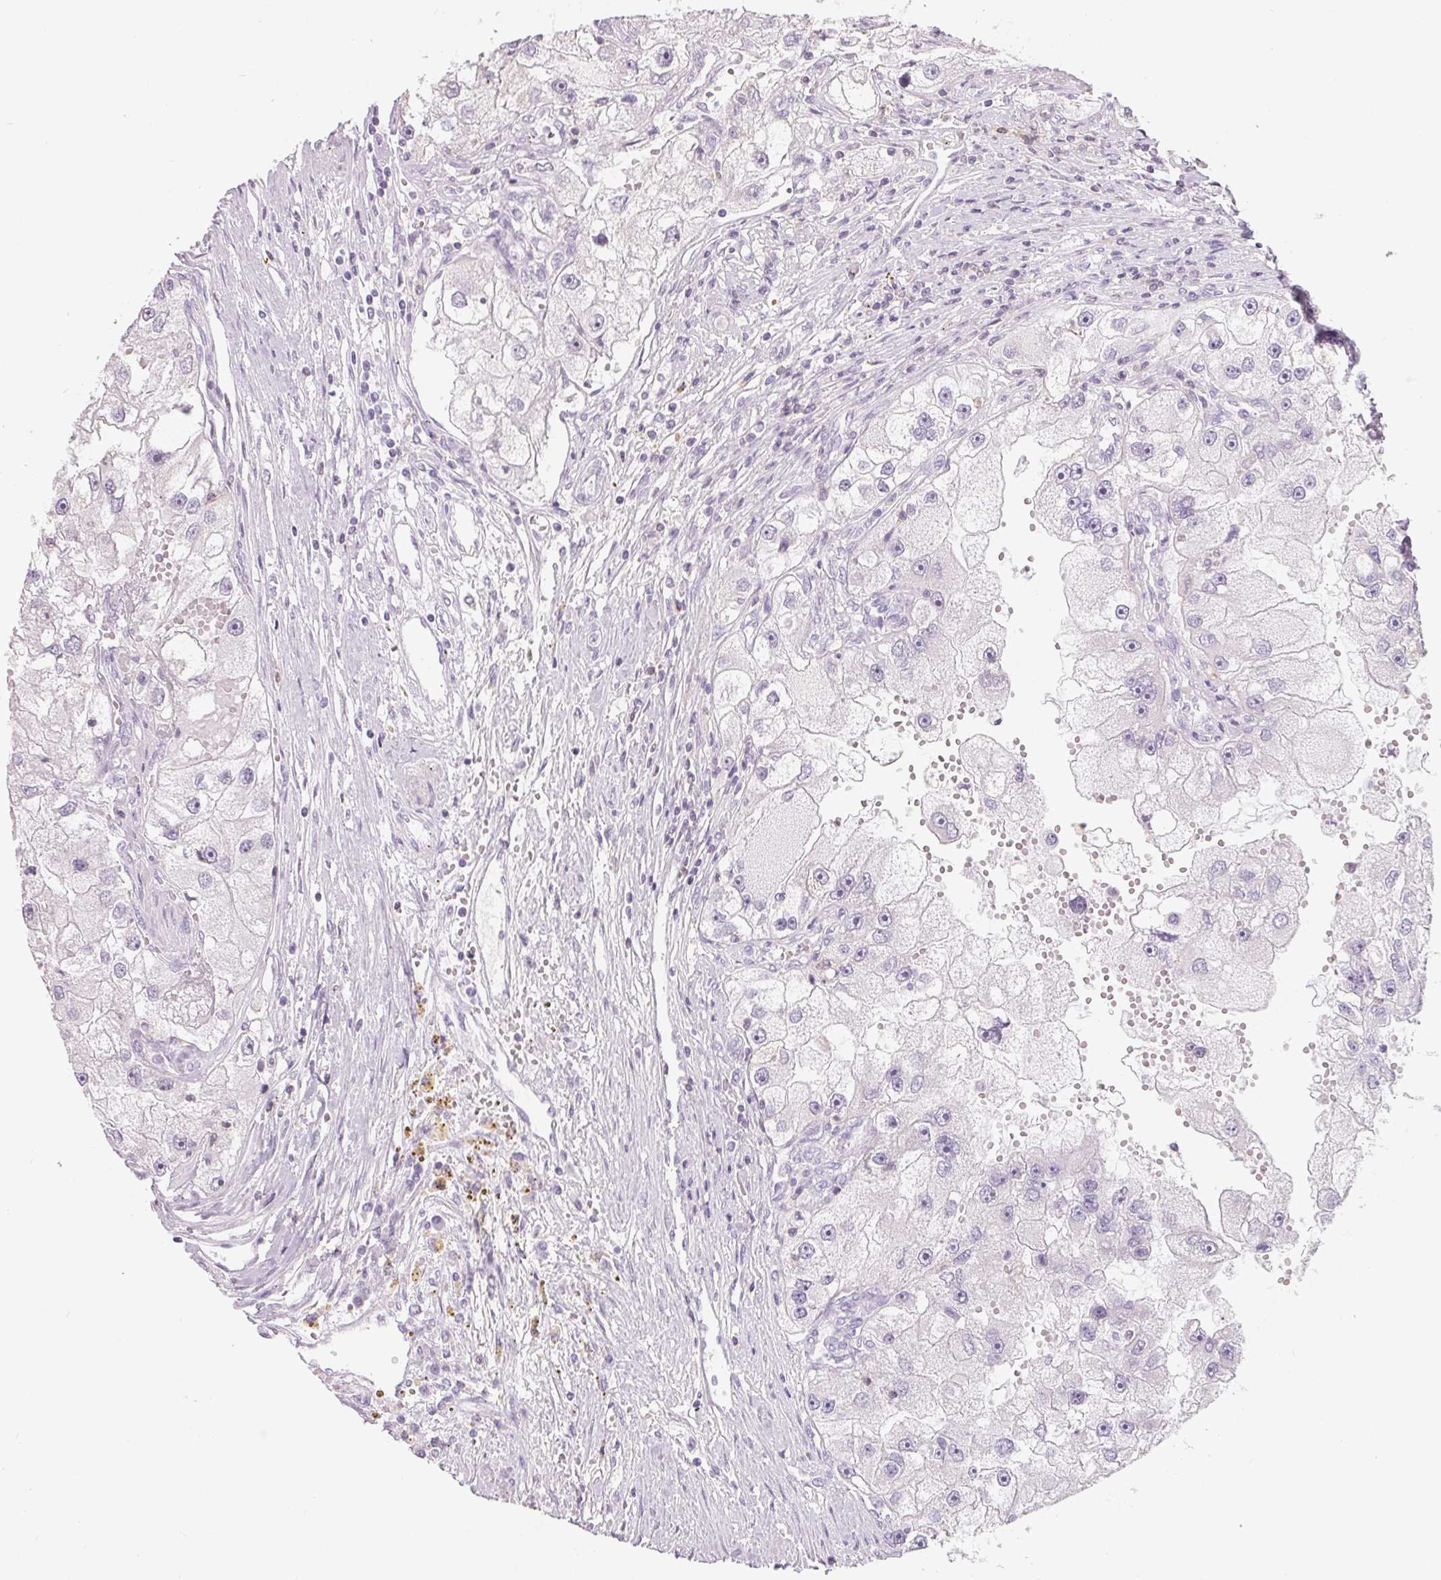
{"staining": {"intensity": "negative", "quantity": "none", "location": "none"}, "tissue": "renal cancer", "cell_type": "Tumor cells", "image_type": "cancer", "snomed": [{"axis": "morphology", "description": "Adenocarcinoma, NOS"}, {"axis": "topography", "description": "Kidney"}], "caption": "Immunohistochemistry (IHC) photomicrograph of renal adenocarcinoma stained for a protein (brown), which demonstrates no staining in tumor cells.", "gene": "CD69", "patient": {"sex": "male", "age": 63}}